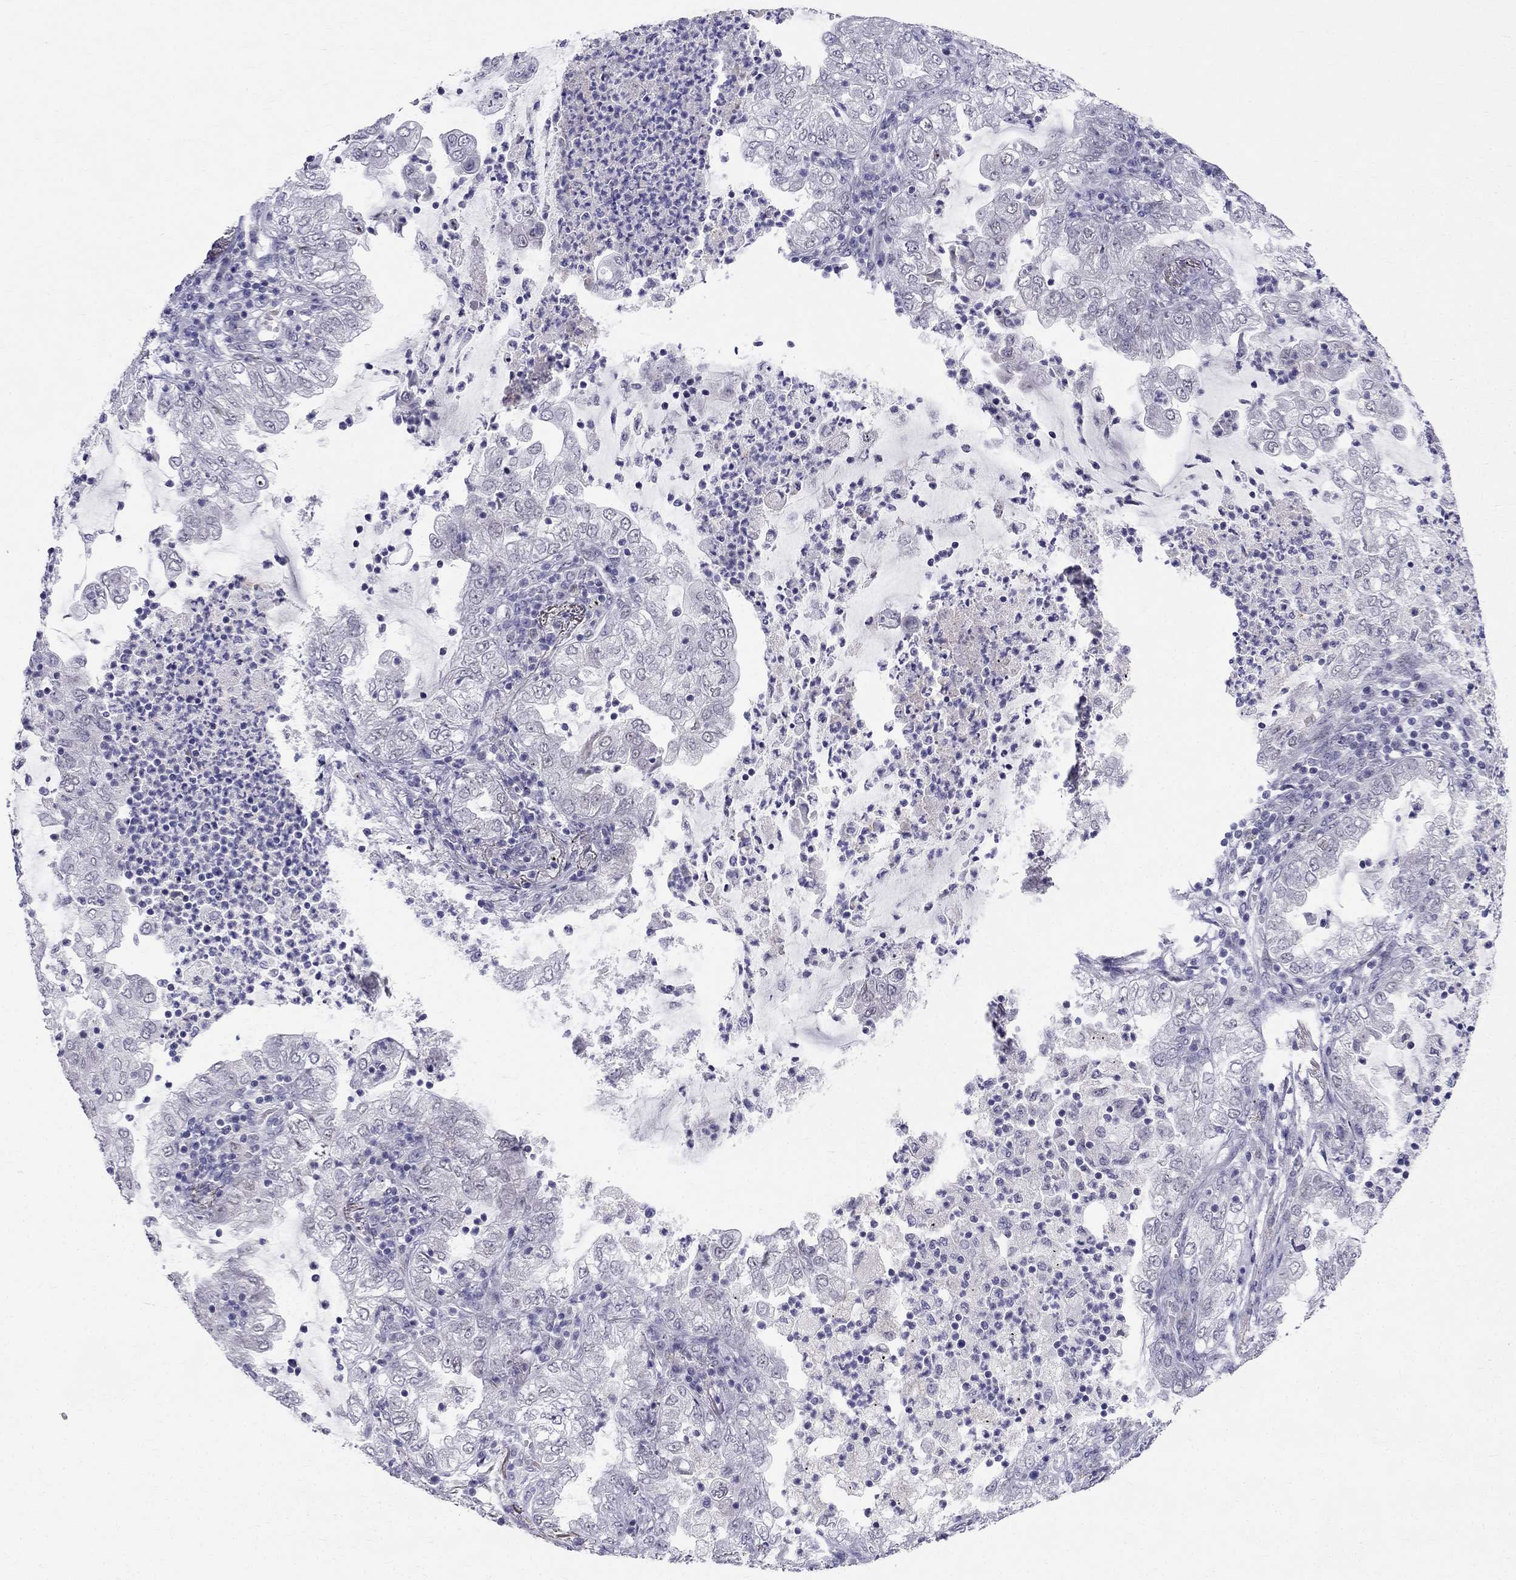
{"staining": {"intensity": "negative", "quantity": "none", "location": "none"}, "tissue": "lung cancer", "cell_type": "Tumor cells", "image_type": "cancer", "snomed": [{"axis": "morphology", "description": "Adenocarcinoma, NOS"}, {"axis": "topography", "description": "Lung"}], "caption": "DAB immunohistochemical staining of lung cancer demonstrates no significant positivity in tumor cells.", "gene": "BAG5", "patient": {"sex": "female", "age": 73}}